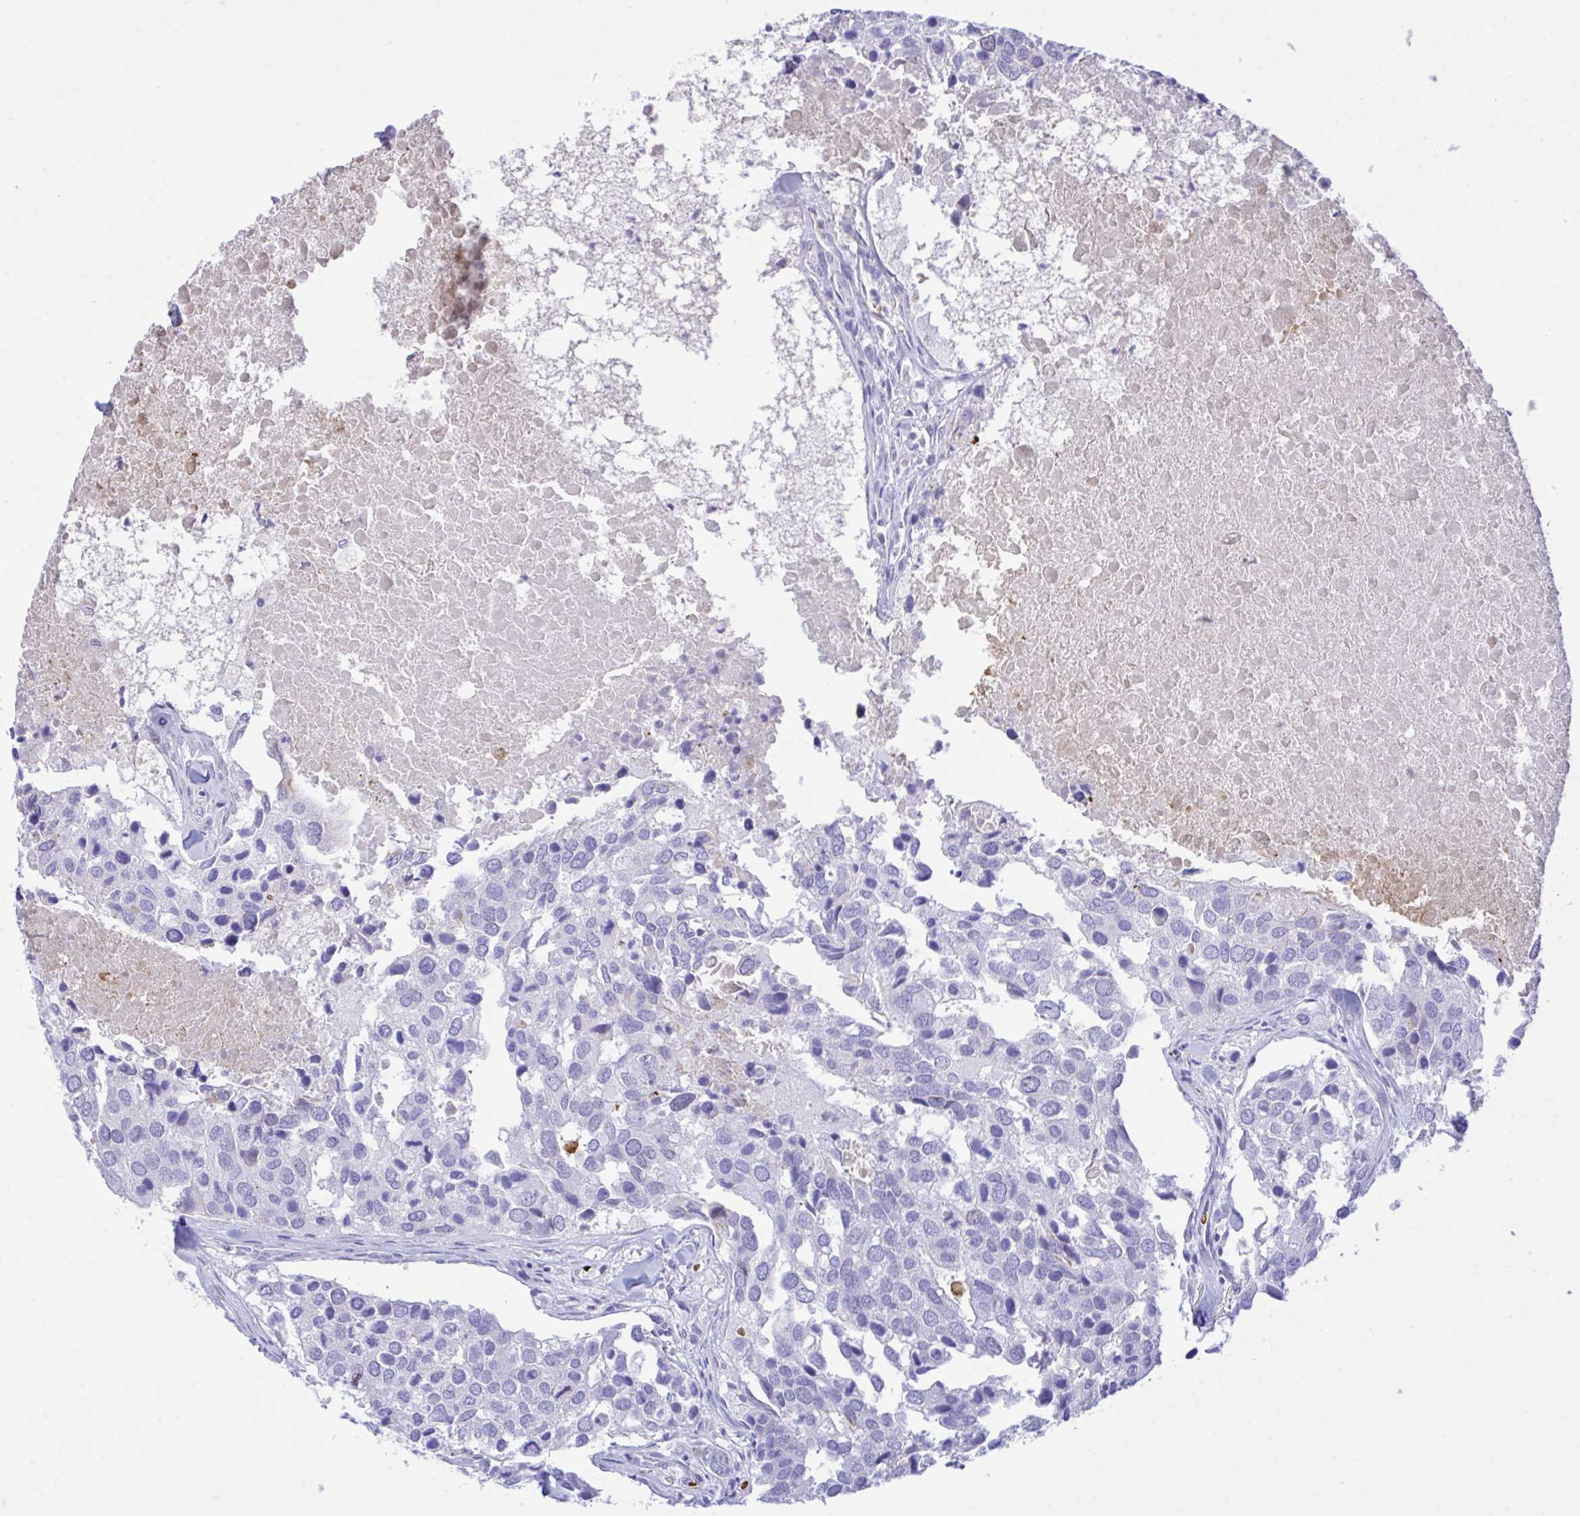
{"staining": {"intensity": "negative", "quantity": "none", "location": "none"}, "tissue": "breast cancer", "cell_type": "Tumor cells", "image_type": "cancer", "snomed": [{"axis": "morphology", "description": "Duct carcinoma"}, {"axis": "topography", "description": "Breast"}], "caption": "Human breast cancer stained for a protein using immunohistochemistry displays no expression in tumor cells.", "gene": "ZNF221", "patient": {"sex": "female", "age": 83}}